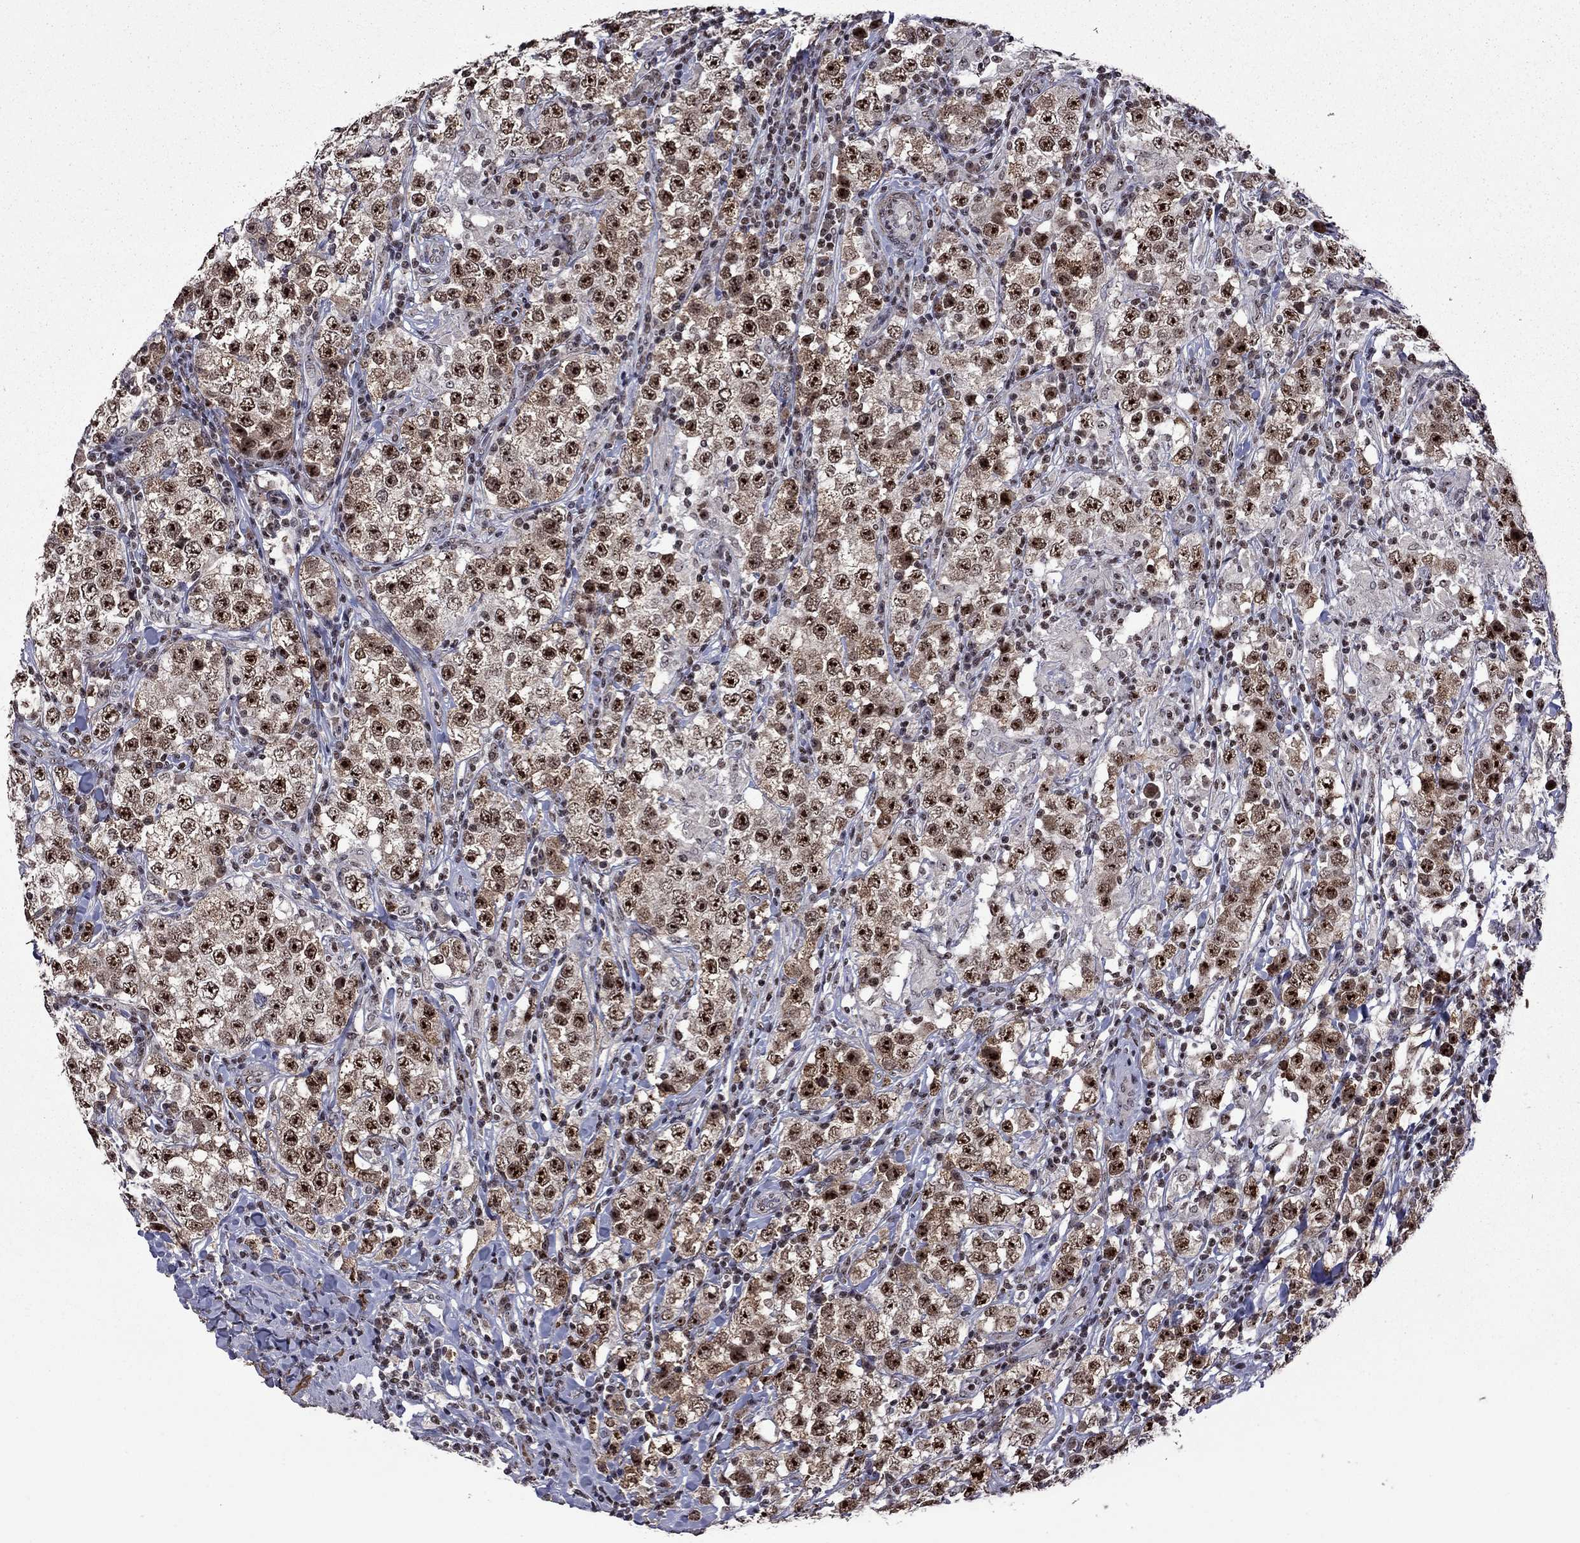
{"staining": {"intensity": "strong", "quantity": ">75%", "location": "nuclear"}, "tissue": "testis cancer", "cell_type": "Tumor cells", "image_type": "cancer", "snomed": [{"axis": "morphology", "description": "Seminoma, NOS"}, {"axis": "morphology", "description": "Carcinoma, Embryonal, NOS"}, {"axis": "topography", "description": "Testis"}], "caption": "Brown immunohistochemical staining in testis cancer demonstrates strong nuclear staining in approximately >75% of tumor cells.", "gene": "SPOUT1", "patient": {"sex": "male", "age": 41}}